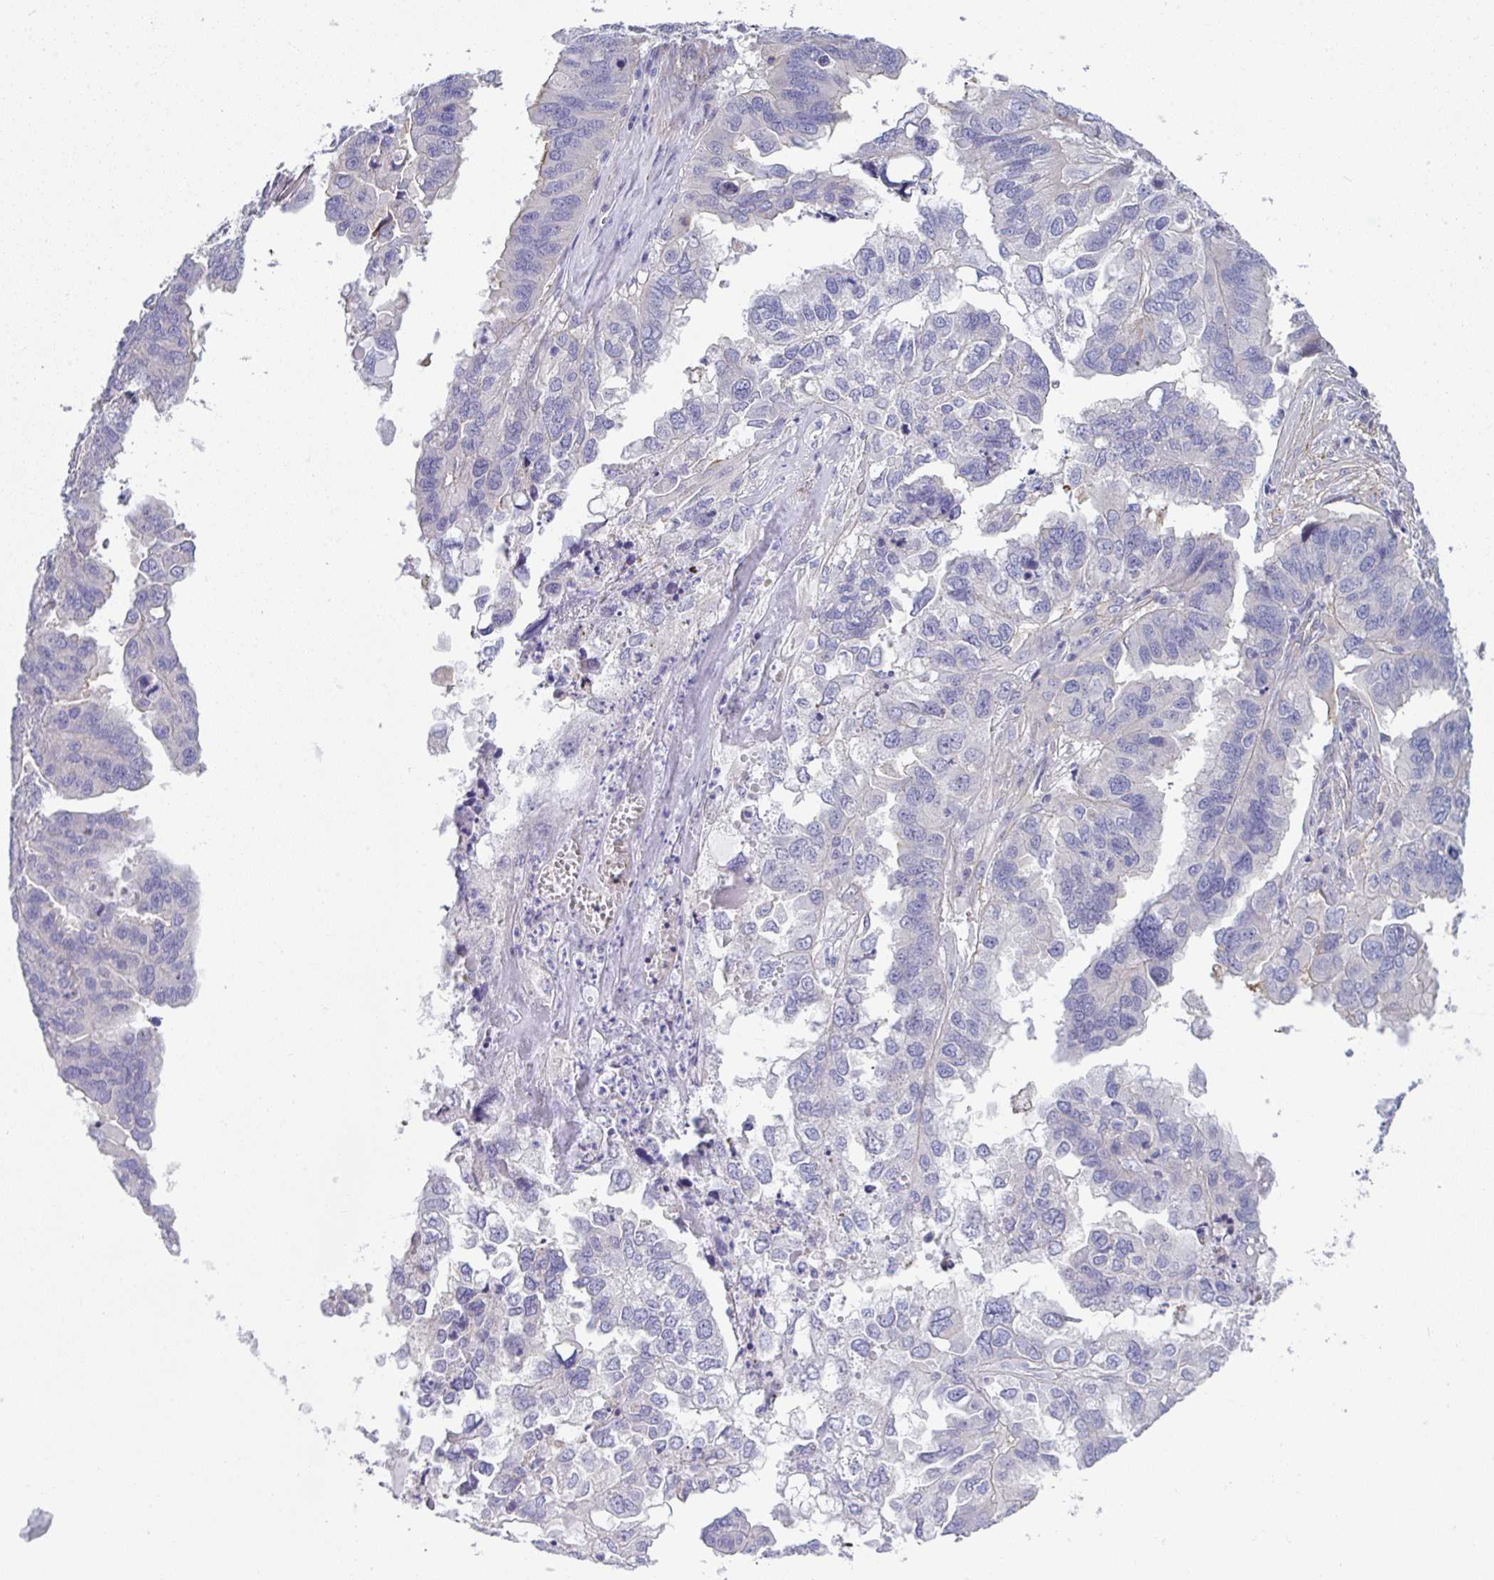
{"staining": {"intensity": "negative", "quantity": "none", "location": "none"}, "tissue": "ovarian cancer", "cell_type": "Tumor cells", "image_type": "cancer", "snomed": [{"axis": "morphology", "description": "Cystadenocarcinoma, serous, NOS"}, {"axis": "topography", "description": "Ovary"}], "caption": "Photomicrograph shows no protein expression in tumor cells of ovarian serous cystadenocarcinoma tissue.", "gene": "MYL12A", "patient": {"sex": "female", "age": 79}}